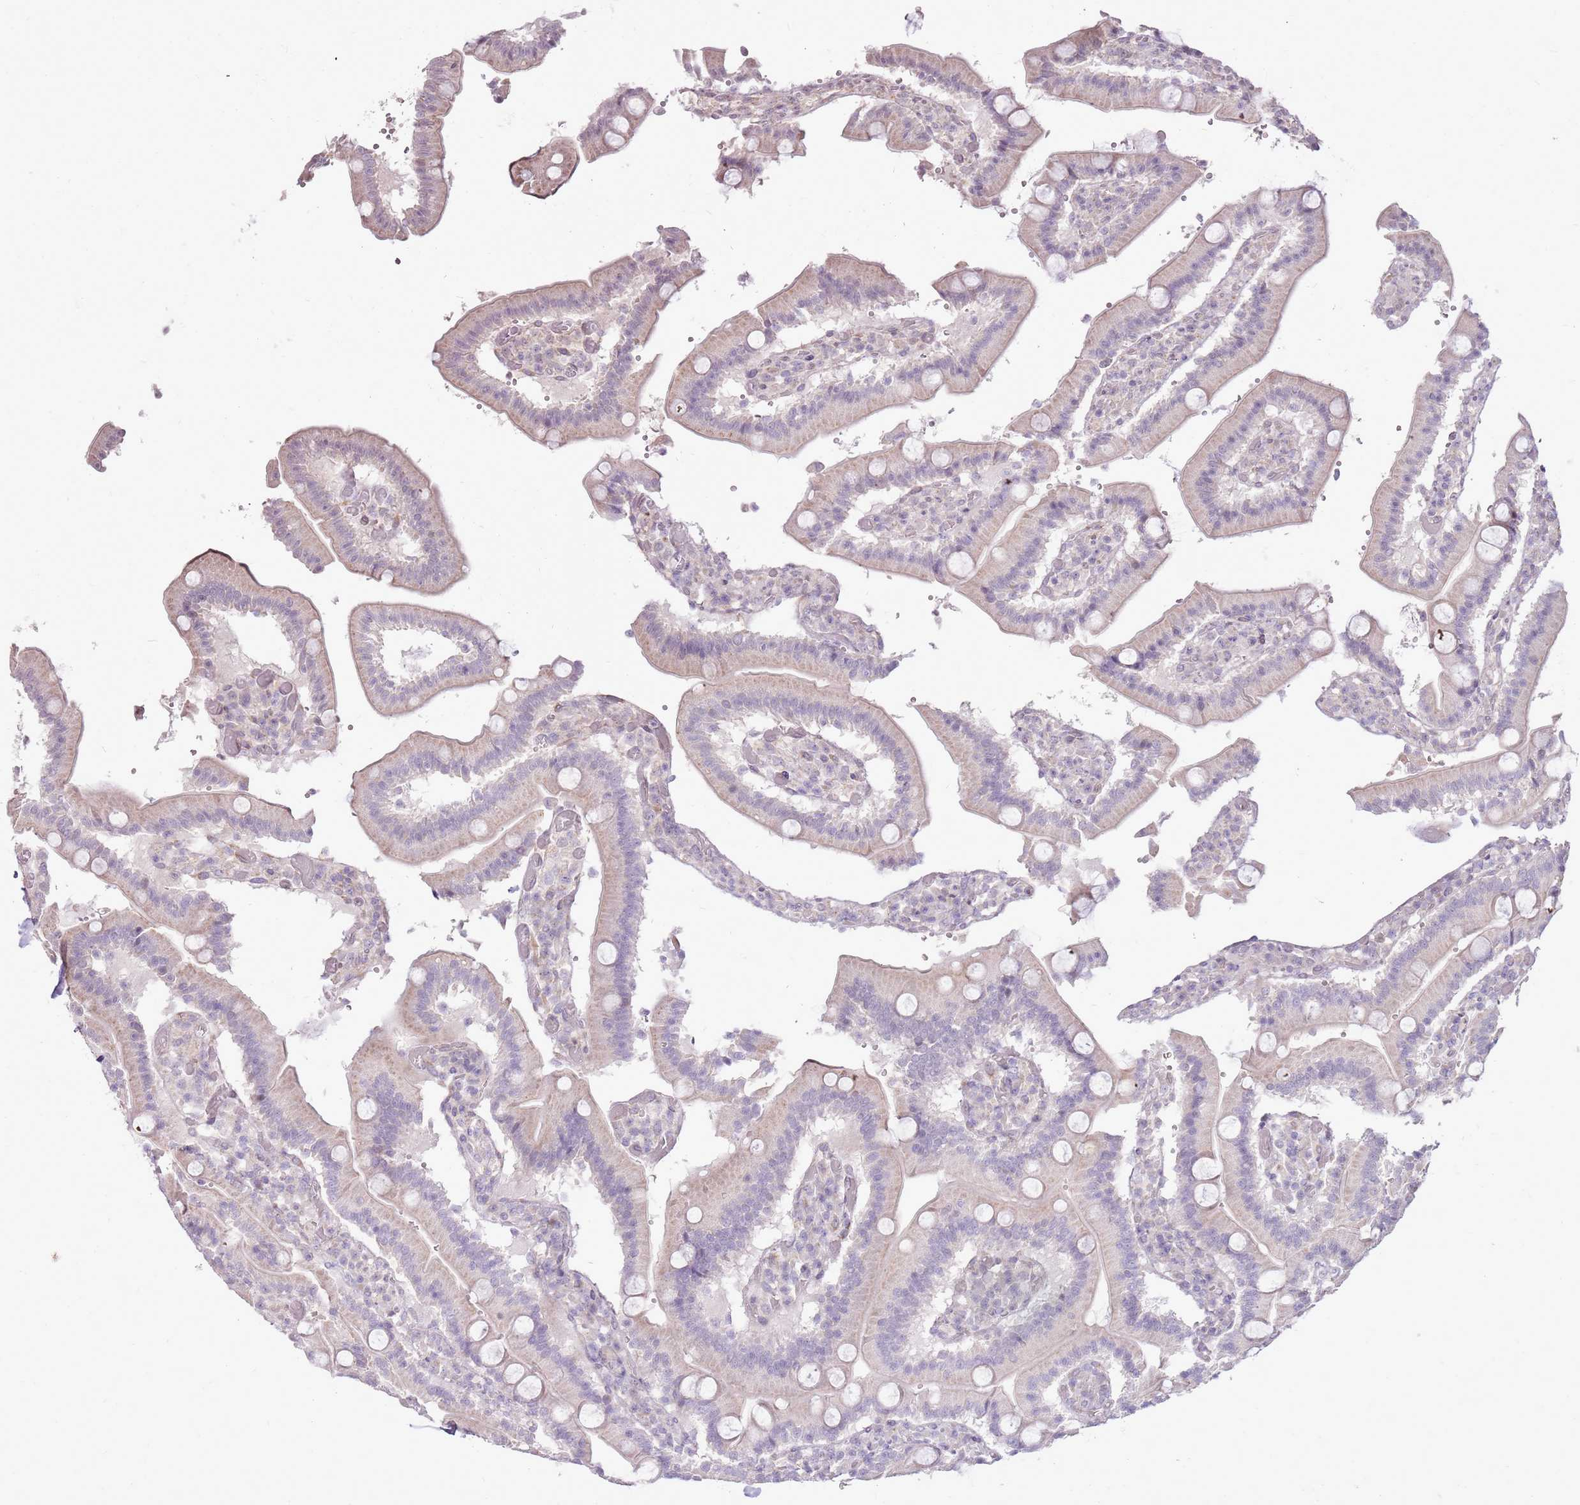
{"staining": {"intensity": "weak", "quantity": "25%-75%", "location": "cytoplasmic/membranous"}, "tissue": "duodenum", "cell_type": "Glandular cells", "image_type": "normal", "snomed": [{"axis": "morphology", "description": "Normal tissue, NOS"}, {"axis": "topography", "description": "Duodenum"}], "caption": "Brown immunohistochemical staining in unremarkable duodenum reveals weak cytoplasmic/membranous staining in approximately 25%-75% of glandular cells.", "gene": "UGGT2", "patient": {"sex": "female", "age": 62}}